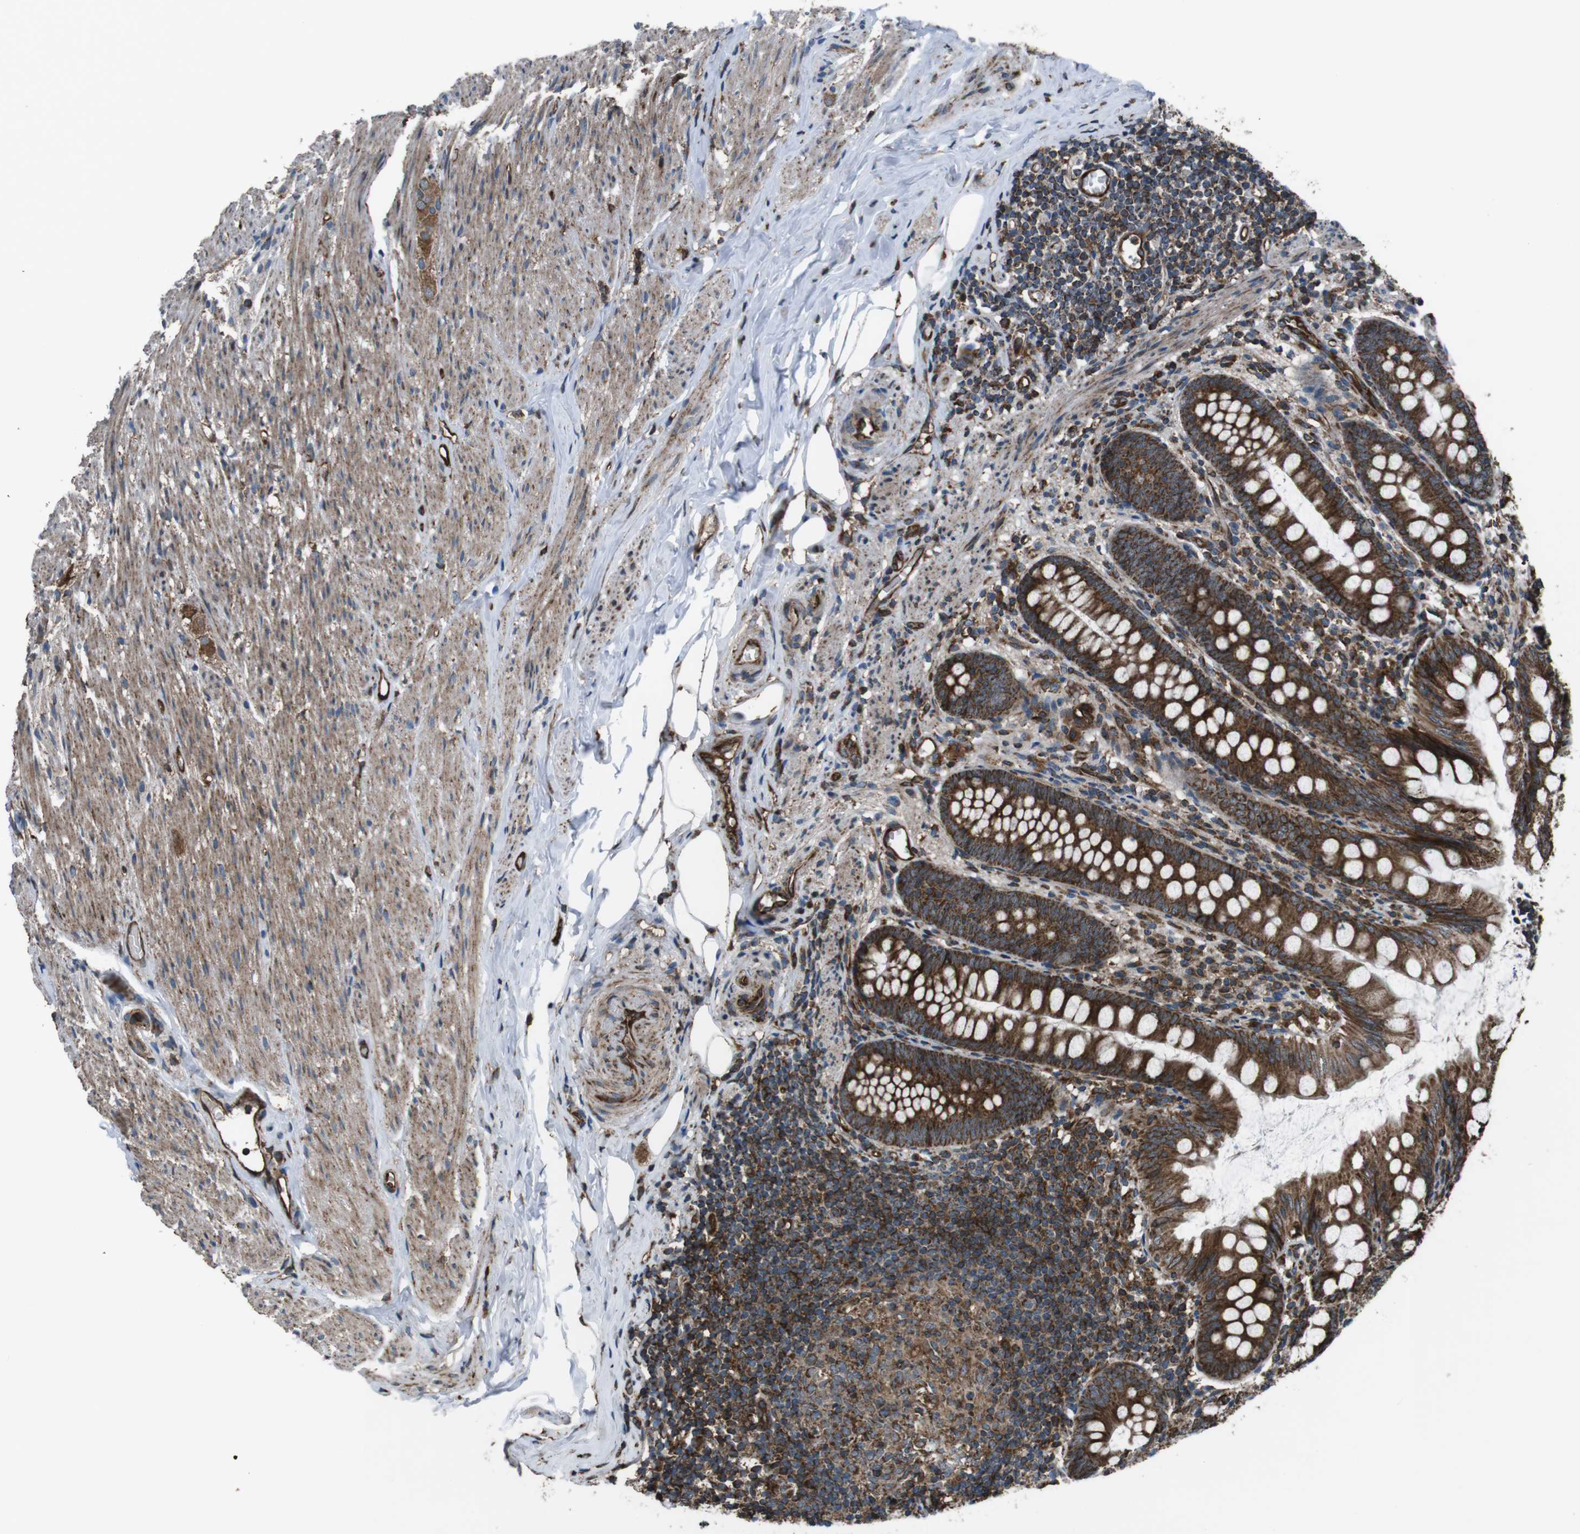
{"staining": {"intensity": "strong", "quantity": ">75%", "location": "cytoplasmic/membranous"}, "tissue": "appendix", "cell_type": "Glandular cells", "image_type": "normal", "snomed": [{"axis": "morphology", "description": "Normal tissue, NOS"}, {"axis": "topography", "description": "Appendix"}], "caption": "A brown stain labels strong cytoplasmic/membranous expression of a protein in glandular cells of unremarkable human appendix. Nuclei are stained in blue.", "gene": "GIMAP8", "patient": {"sex": "female", "age": 77}}